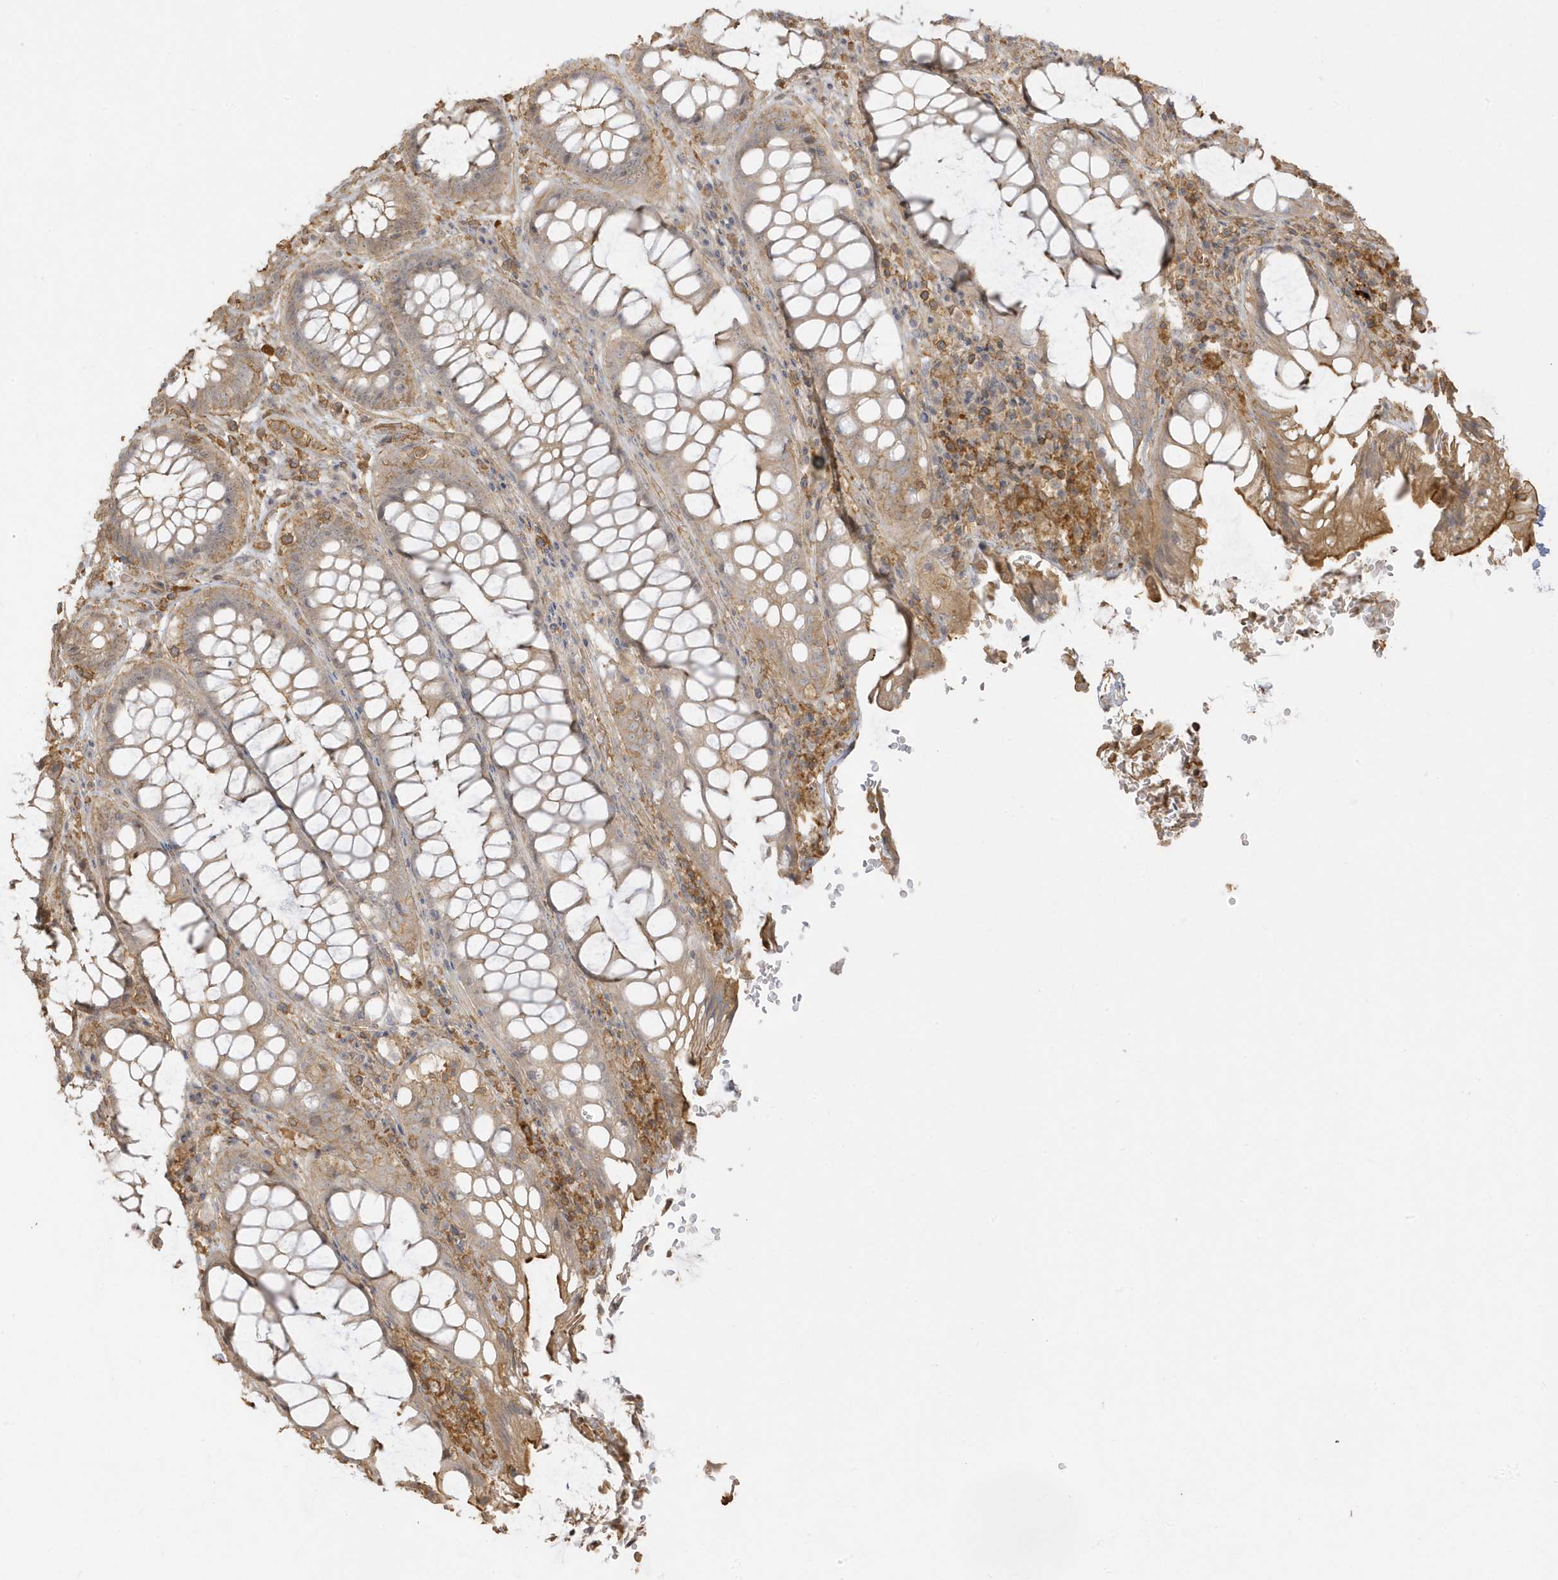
{"staining": {"intensity": "moderate", "quantity": "25%-75%", "location": "cytoplasmic/membranous"}, "tissue": "rectum", "cell_type": "Glandular cells", "image_type": "normal", "snomed": [{"axis": "morphology", "description": "Normal tissue, NOS"}, {"axis": "topography", "description": "Rectum"}], "caption": "Immunohistochemistry (IHC) (DAB) staining of normal rectum demonstrates moderate cytoplasmic/membranous protein positivity in about 25%-75% of glandular cells.", "gene": "ZBTB8A", "patient": {"sex": "male", "age": 64}}